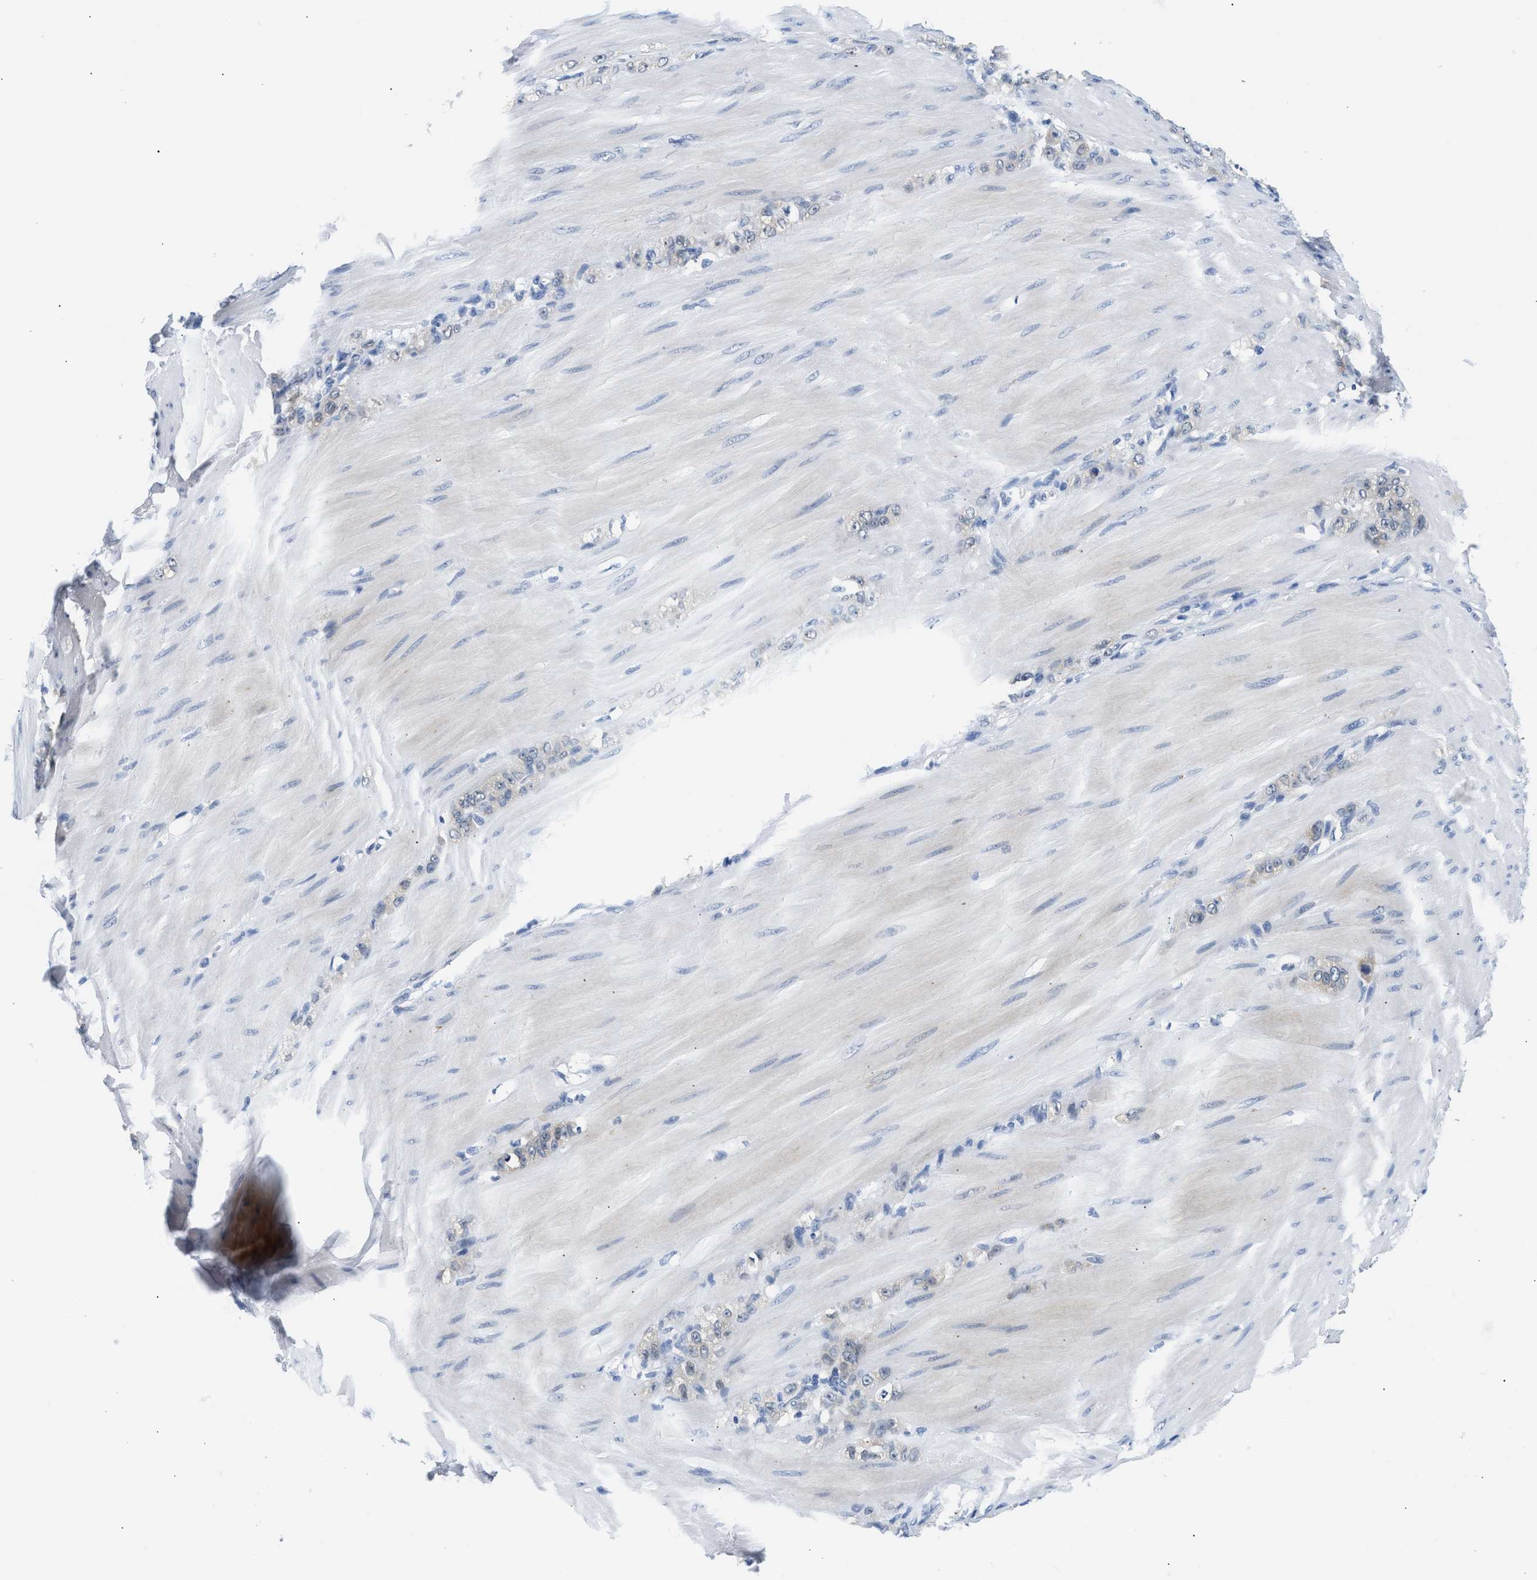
{"staining": {"intensity": "negative", "quantity": "none", "location": "none"}, "tissue": "stomach cancer", "cell_type": "Tumor cells", "image_type": "cancer", "snomed": [{"axis": "morphology", "description": "Normal tissue, NOS"}, {"axis": "morphology", "description": "Adenocarcinoma, NOS"}, {"axis": "topography", "description": "Stomach"}], "caption": "A high-resolution image shows immunohistochemistry staining of stomach cancer, which reveals no significant staining in tumor cells.", "gene": "PPM1L", "patient": {"sex": "male", "age": 82}}